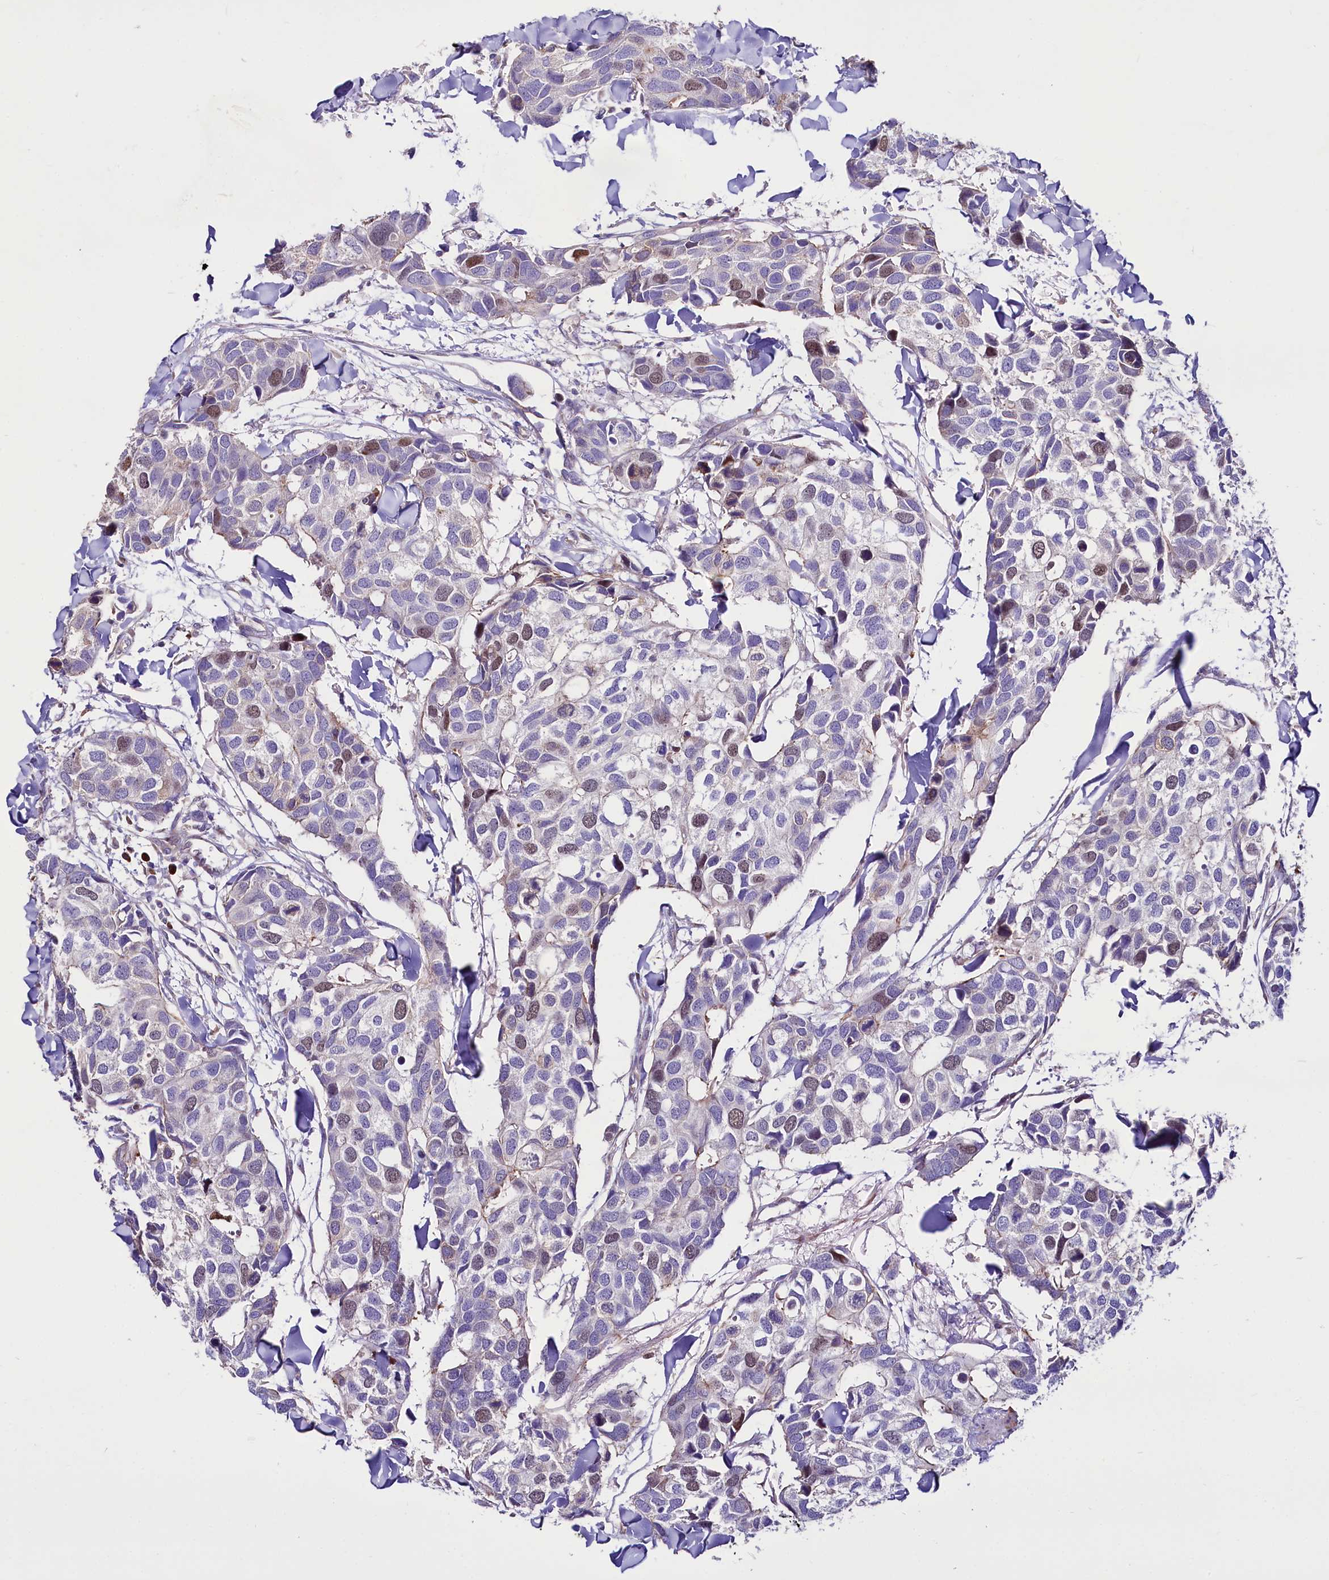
{"staining": {"intensity": "moderate", "quantity": "<25%", "location": "nuclear"}, "tissue": "breast cancer", "cell_type": "Tumor cells", "image_type": "cancer", "snomed": [{"axis": "morphology", "description": "Duct carcinoma"}, {"axis": "topography", "description": "Breast"}], "caption": "Infiltrating ductal carcinoma (breast) stained with a brown dye exhibits moderate nuclear positive expression in approximately <25% of tumor cells.", "gene": "WNT8A", "patient": {"sex": "female", "age": 83}}